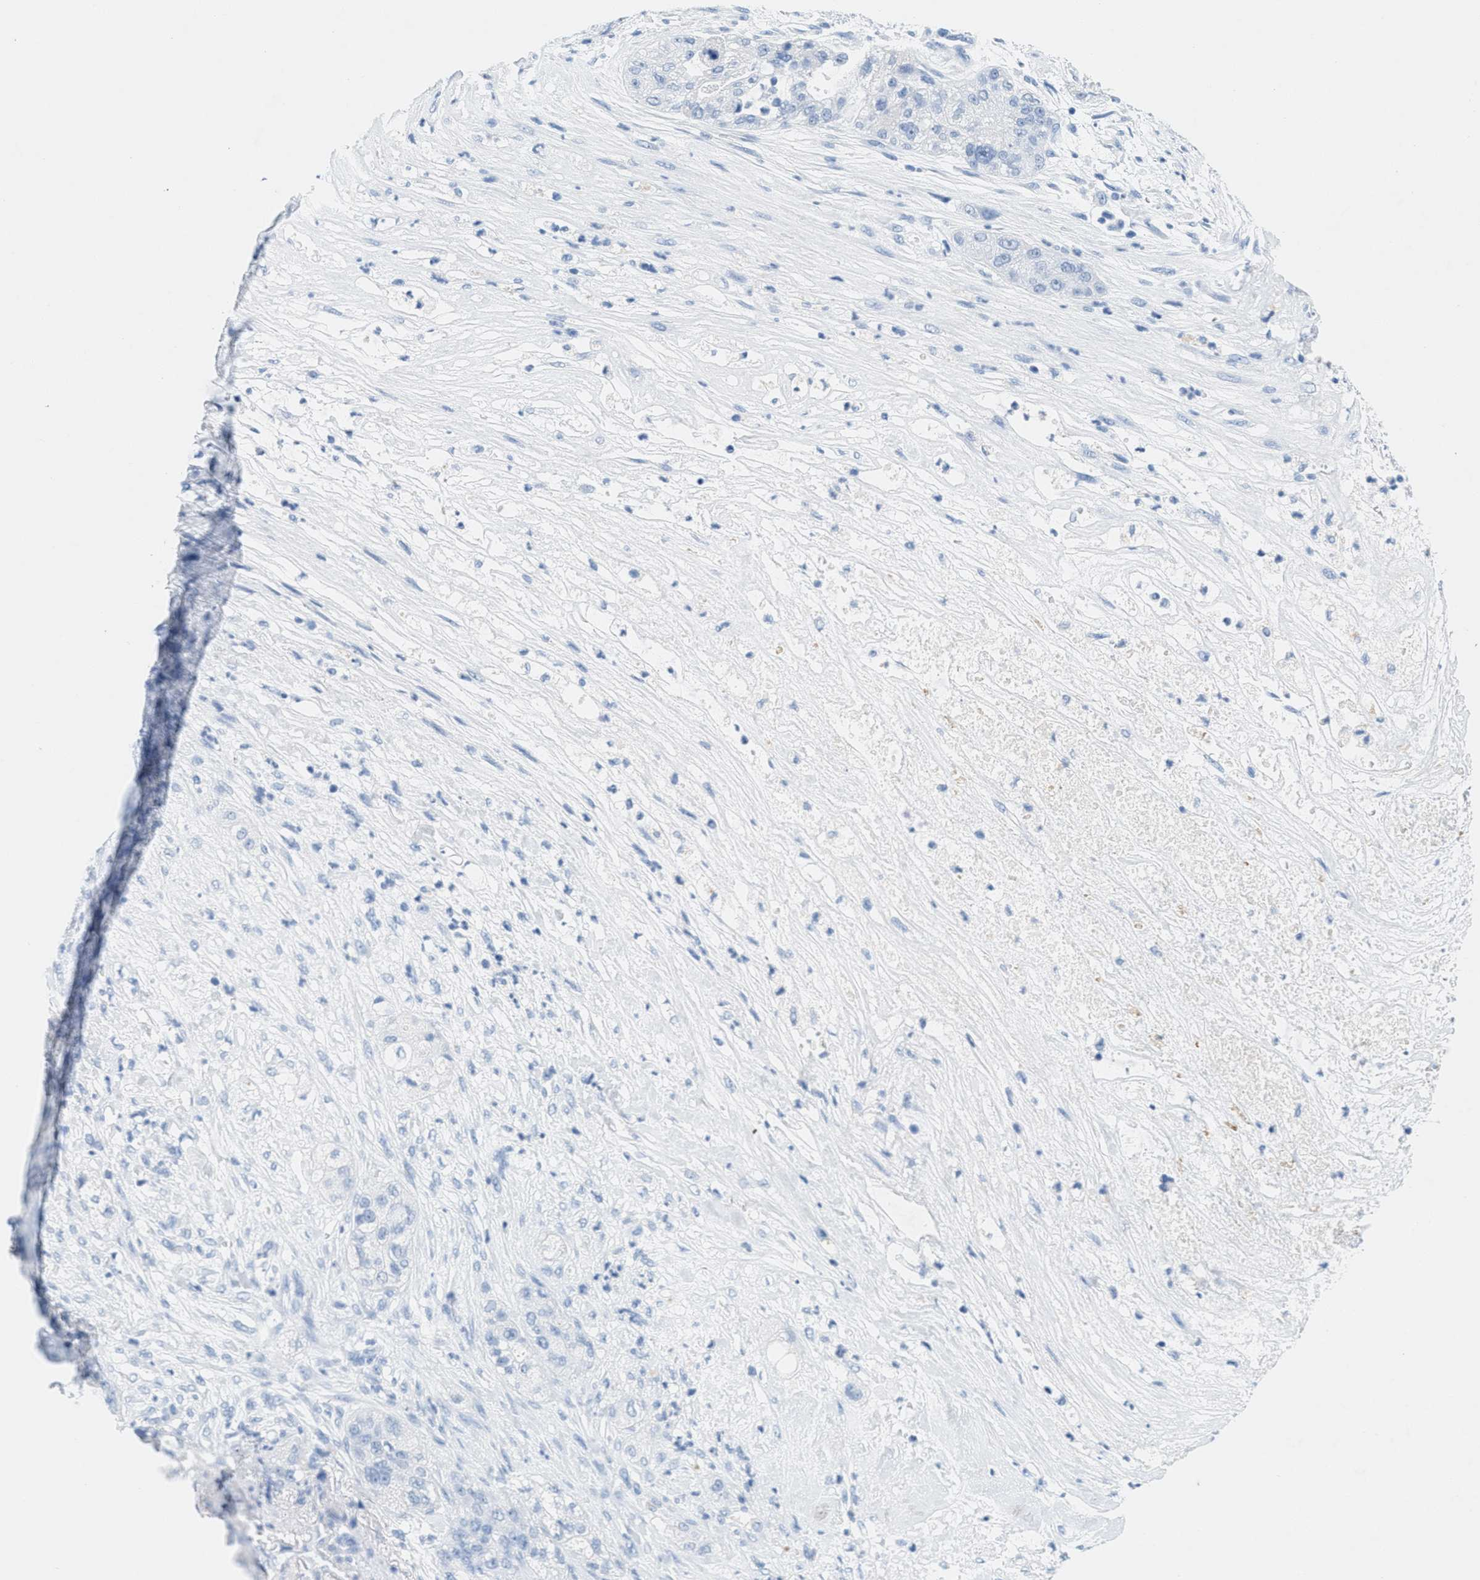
{"staining": {"intensity": "negative", "quantity": "none", "location": "none"}, "tissue": "pancreatic cancer", "cell_type": "Tumor cells", "image_type": "cancer", "snomed": [{"axis": "morphology", "description": "Adenocarcinoma, NOS"}, {"axis": "topography", "description": "Pancreas"}], "caption": "There is no significant expression in tumor cells of pancreatic adenocarcinoma.", "gene": "GPM6A", "patient": {"sex": "female", "age": 78}}